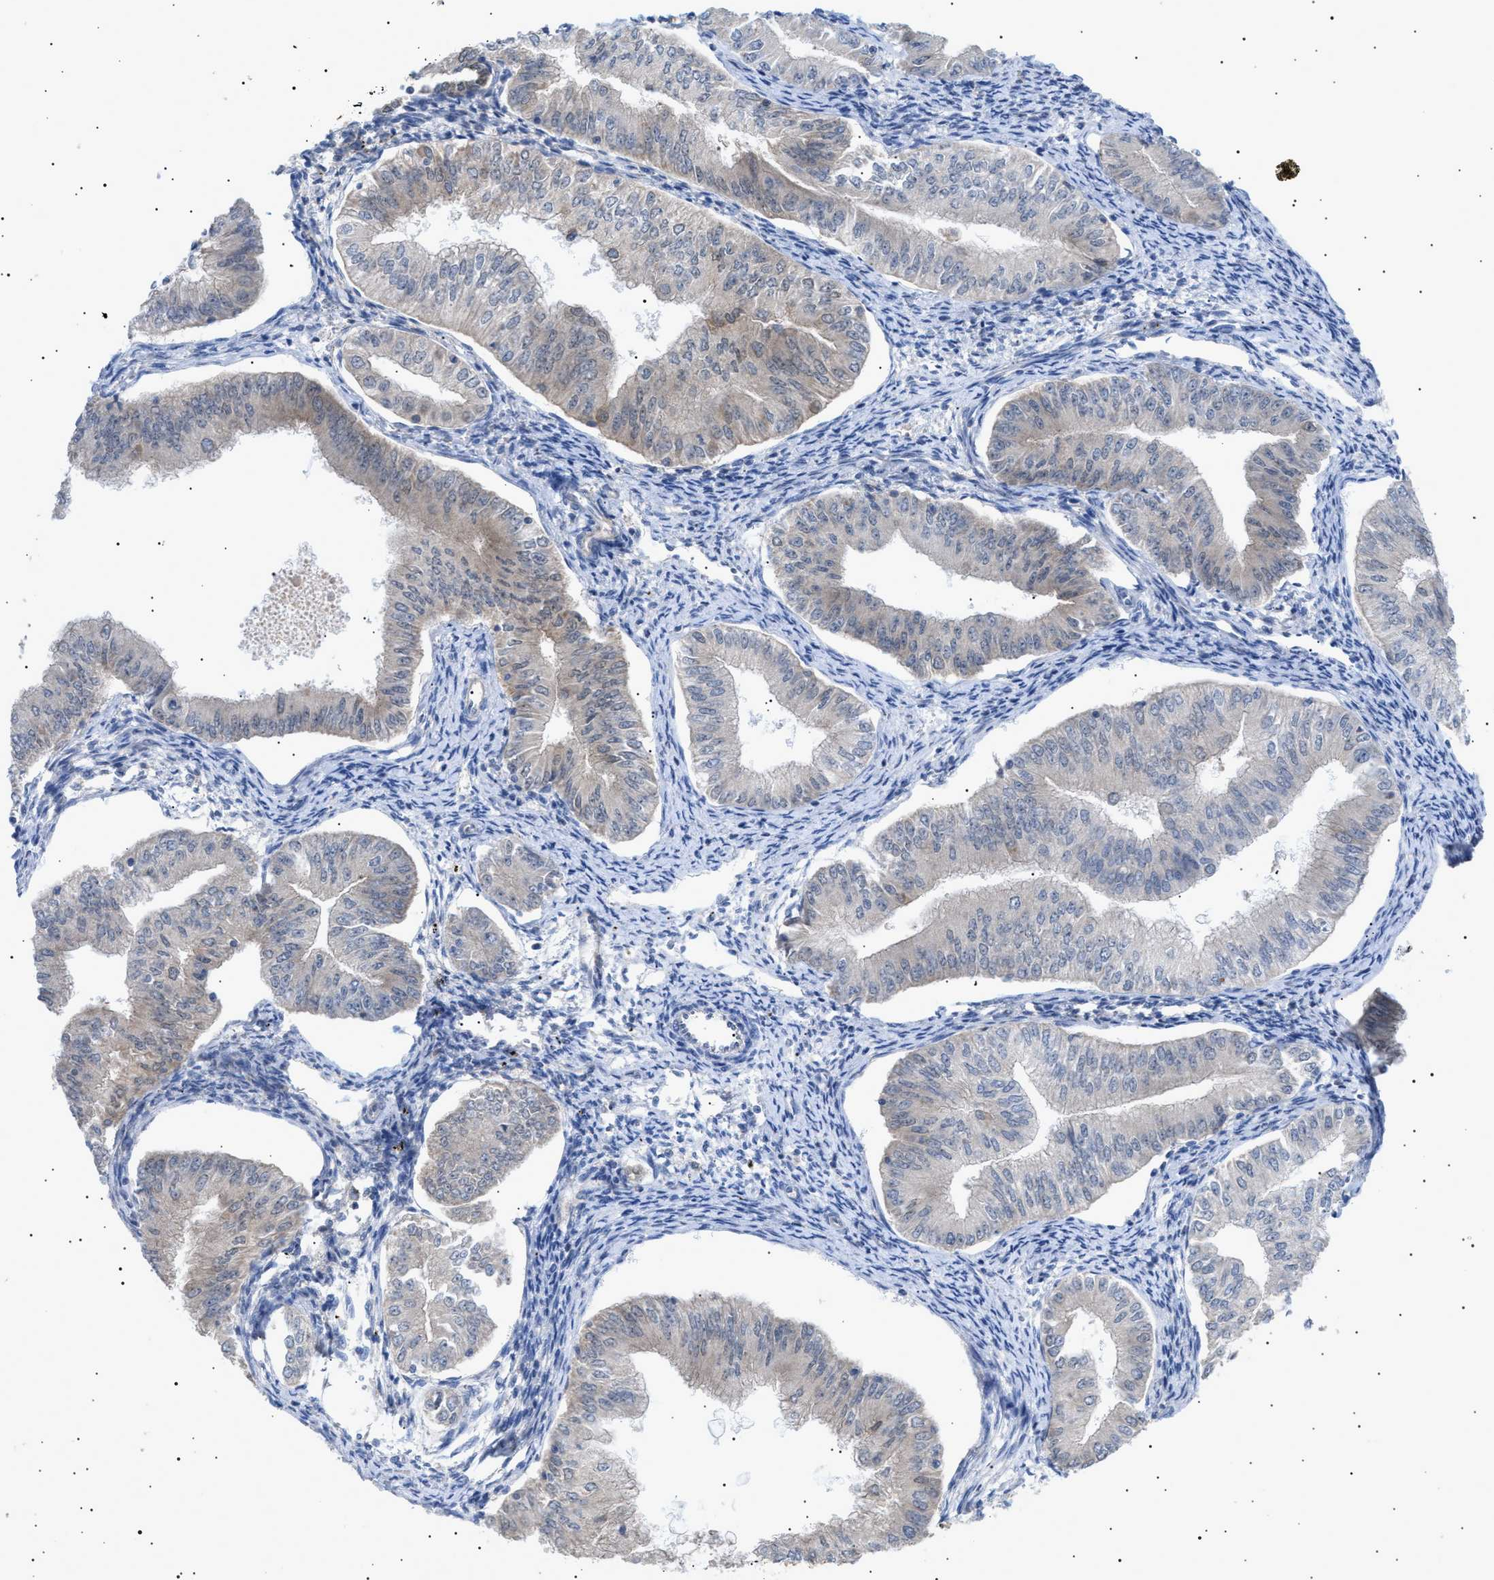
{"staining": {"intensity": "weak", "quantity": "<25%", "location": "cytoplasmic/membranous"}, "tissue": "endometrial cancer", "cell_type": "Tumor cells", "image_type": "cancer", "snomed": [{"axis": "morphology", "description": "Normal tissue, NOS"}, {"axis": "morphology", "description": "Adenocarcinoma, NOS"}, {"axis": "topography", "description": "Endometrium"}], "caption": "A micrograph of human endometrial cancer is negative for staining in tumor cells.", "gene": "SIRT5", "patient": {"sex": "female", "age": 53}}